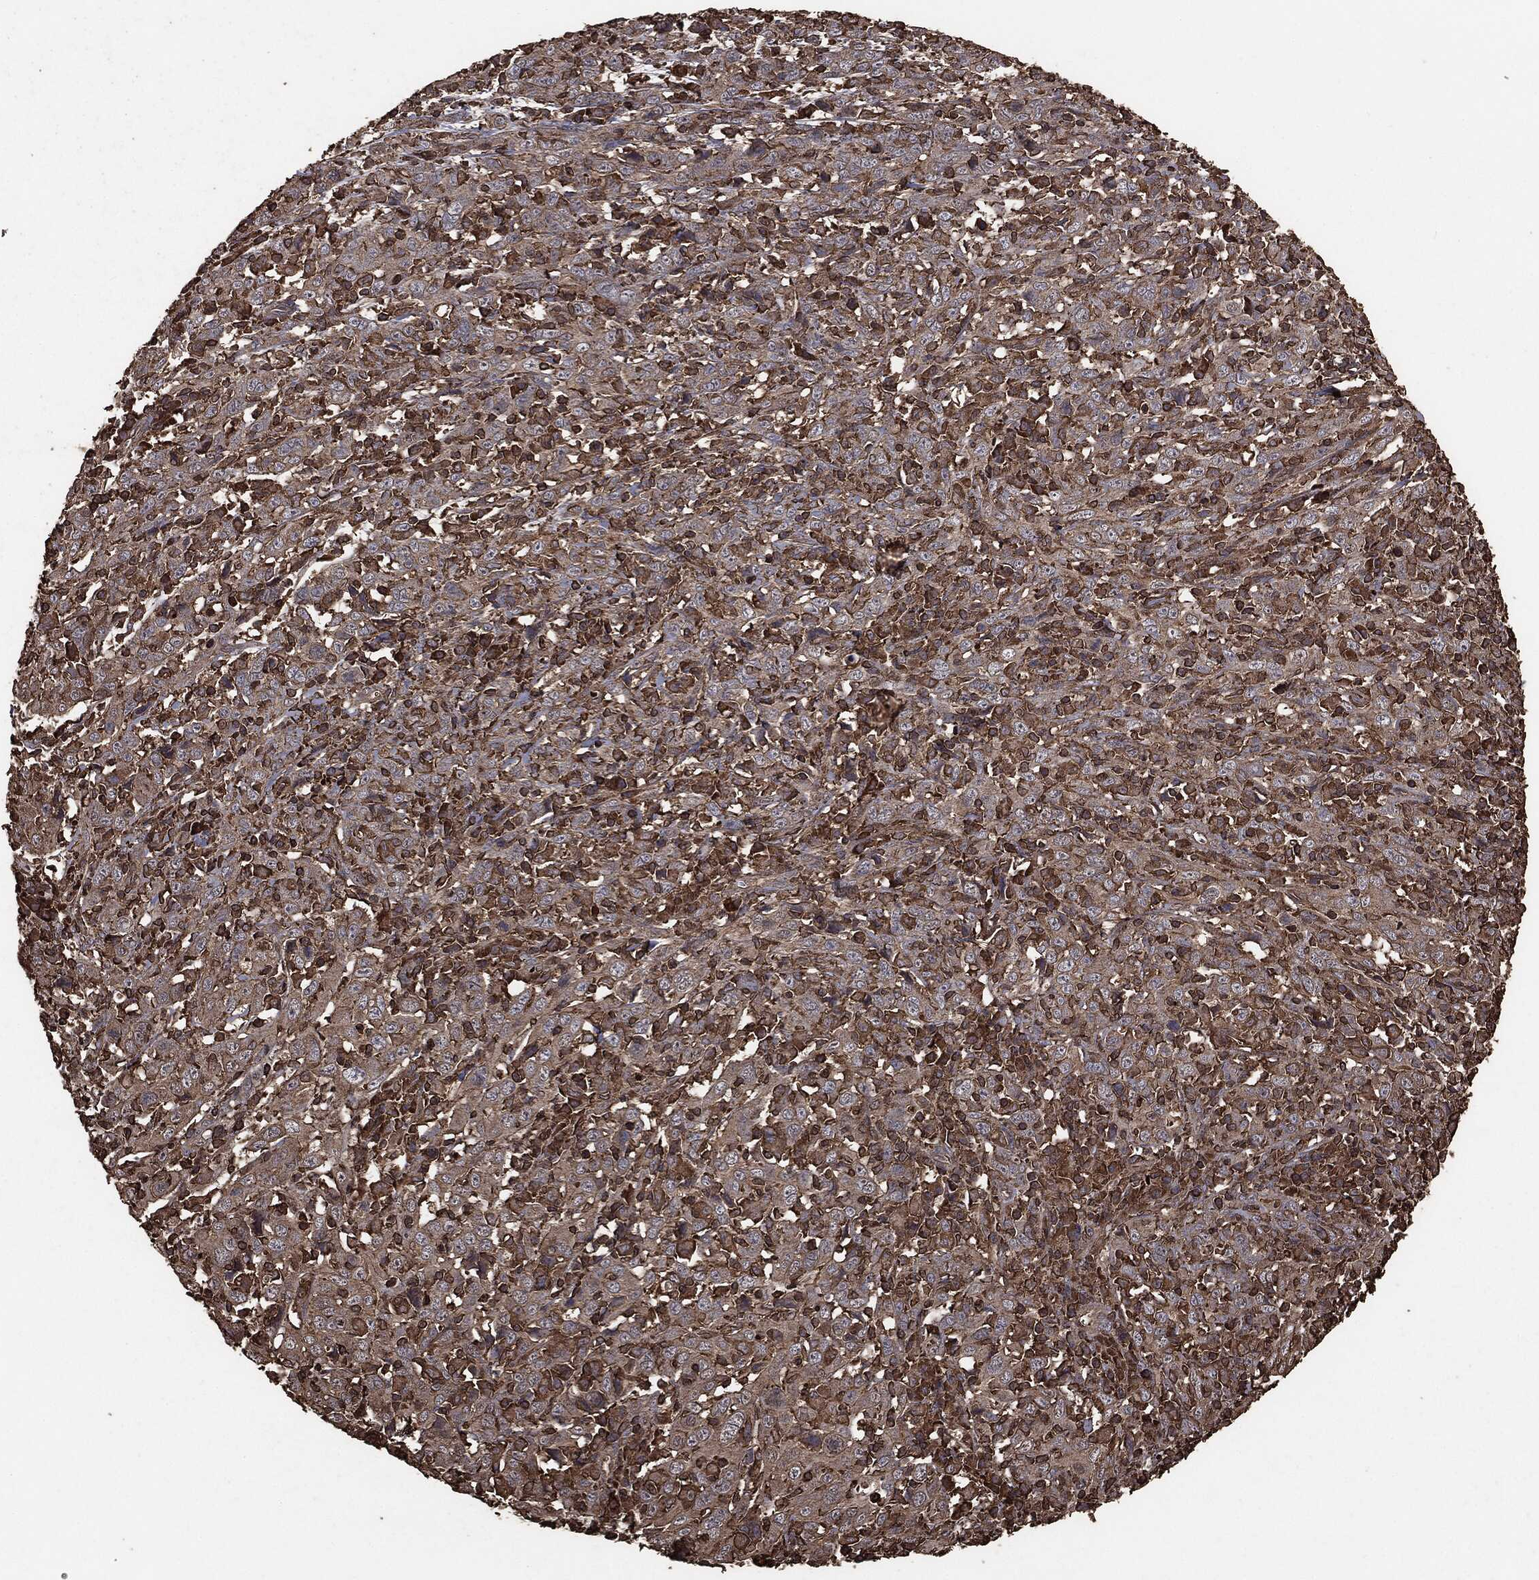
{"staining": {"intensity": "weak", "quantity": ">75%", "location": "cytoplasmic/membranous"}, "tissue": "cervical cancer", "cell_type": "Tumor cells", "image_type": "cancer", "snomed": [{"axis": "morphology", "description": "Squamous cell carcinoma, NOS"}, {"axis": "topography", "description": "Cervix"}], "caption": "Immunohistochemistry (DAB) staining of squamous cell carcinoma (cervical) shows weak cytoplasmic/membranous protein staining in about >75% of tumor cells.", "gene": "MTOR", "patient": {"sex": "female", "age": 46}}